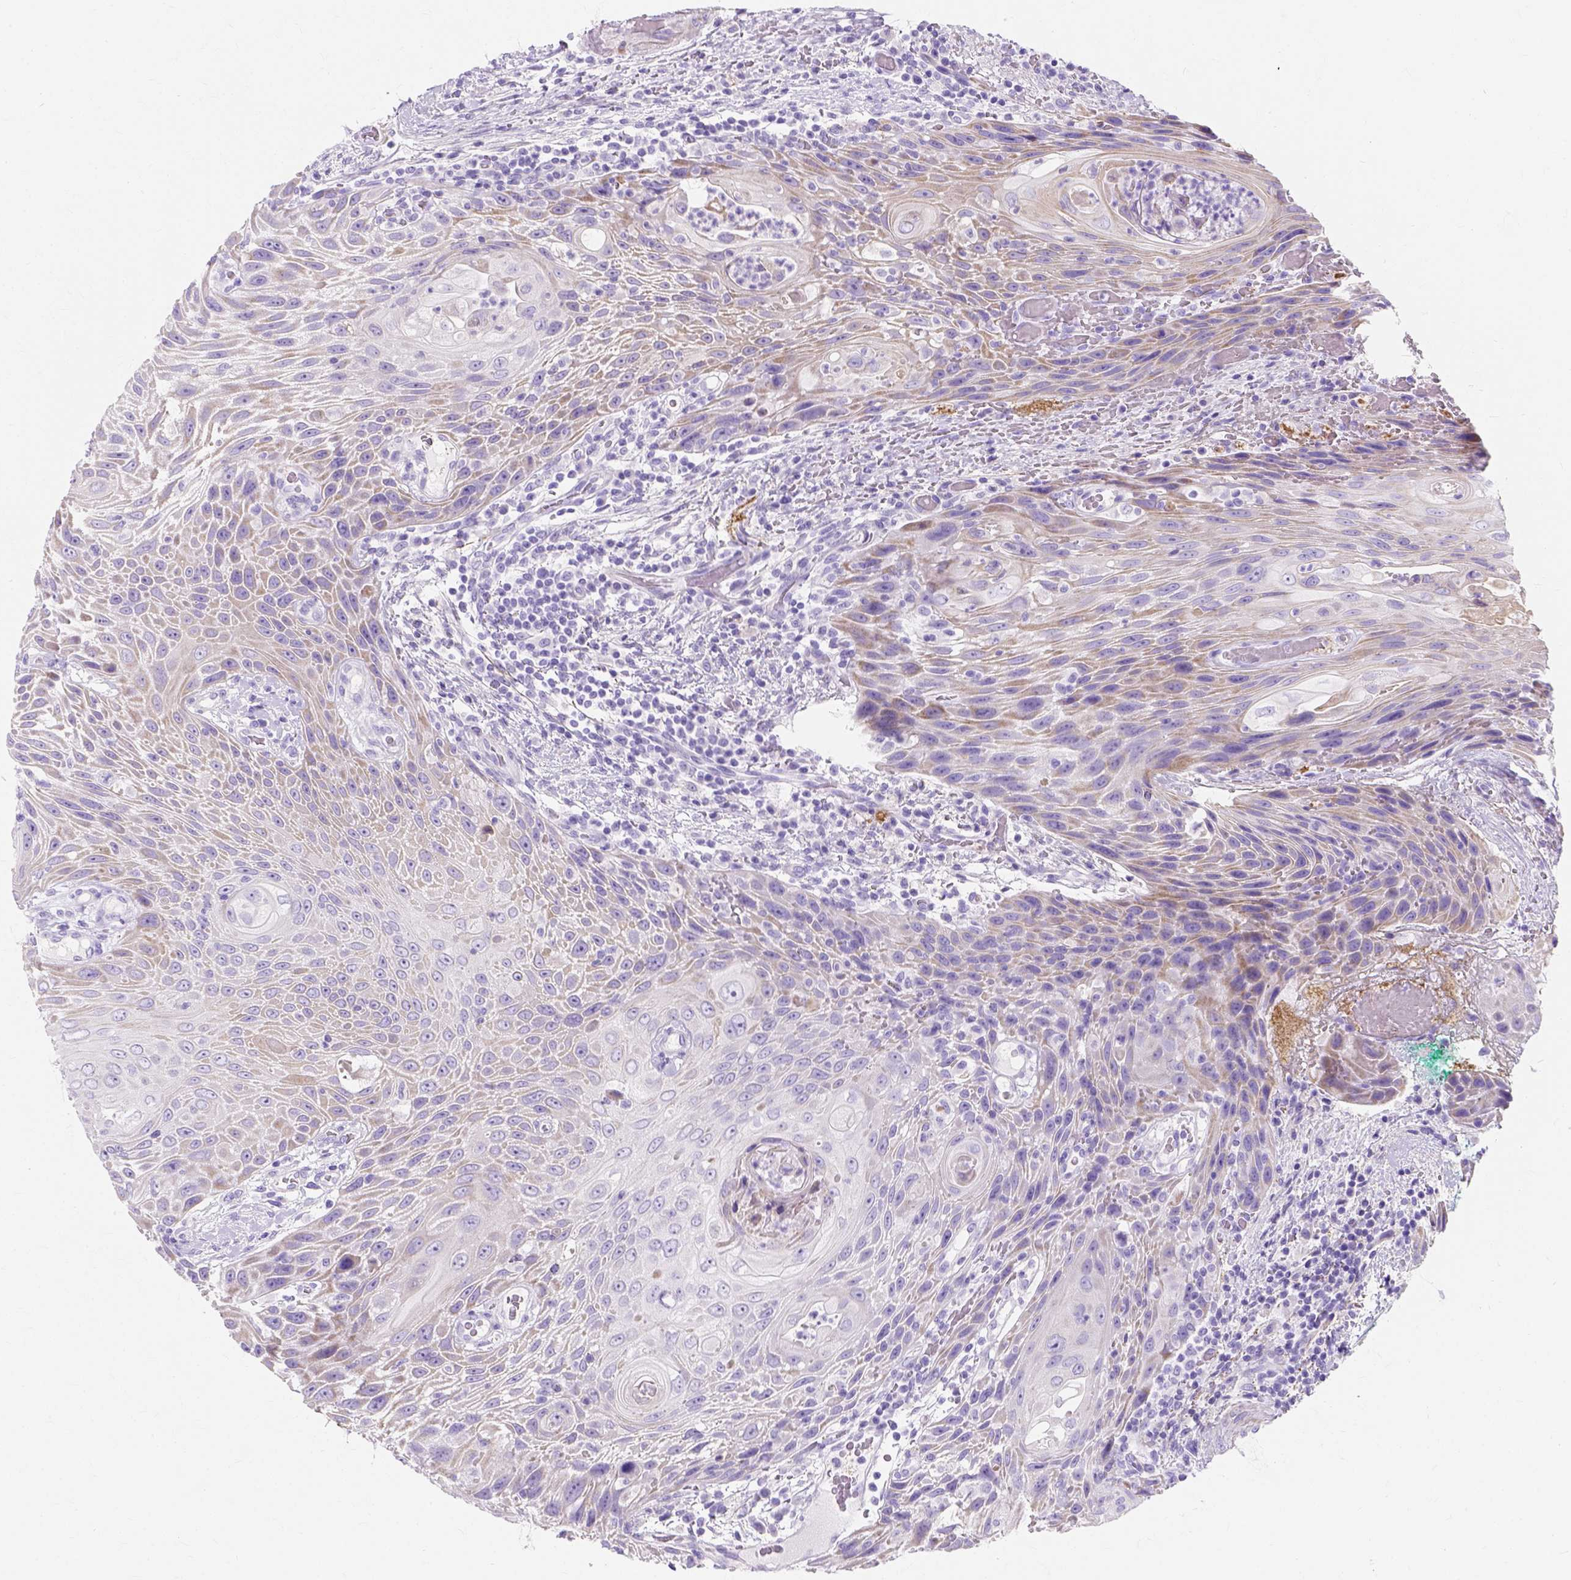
{"staining": {"intensity": "weak", "quantity": ">75%", "location": "cytoplasmic/membranous"}, "tissue": "head and neck cancer", "cell_type": "Tumor cells", "image_type": "cancer", "snomed": [{"axis": "morphology", "description": "Squamous cell carcinoma, NOS"}, {"axis": "topography", "description": "Head-Neck"}], "caption": "Head and neck squamous cell carcinoma stained for a protein (brown) reveals weak cytoplasmic/membranous positive staining in about >75% of tumor cells.", "gene": "MYH15", "patient": {"sex": "male", "age": 69}}